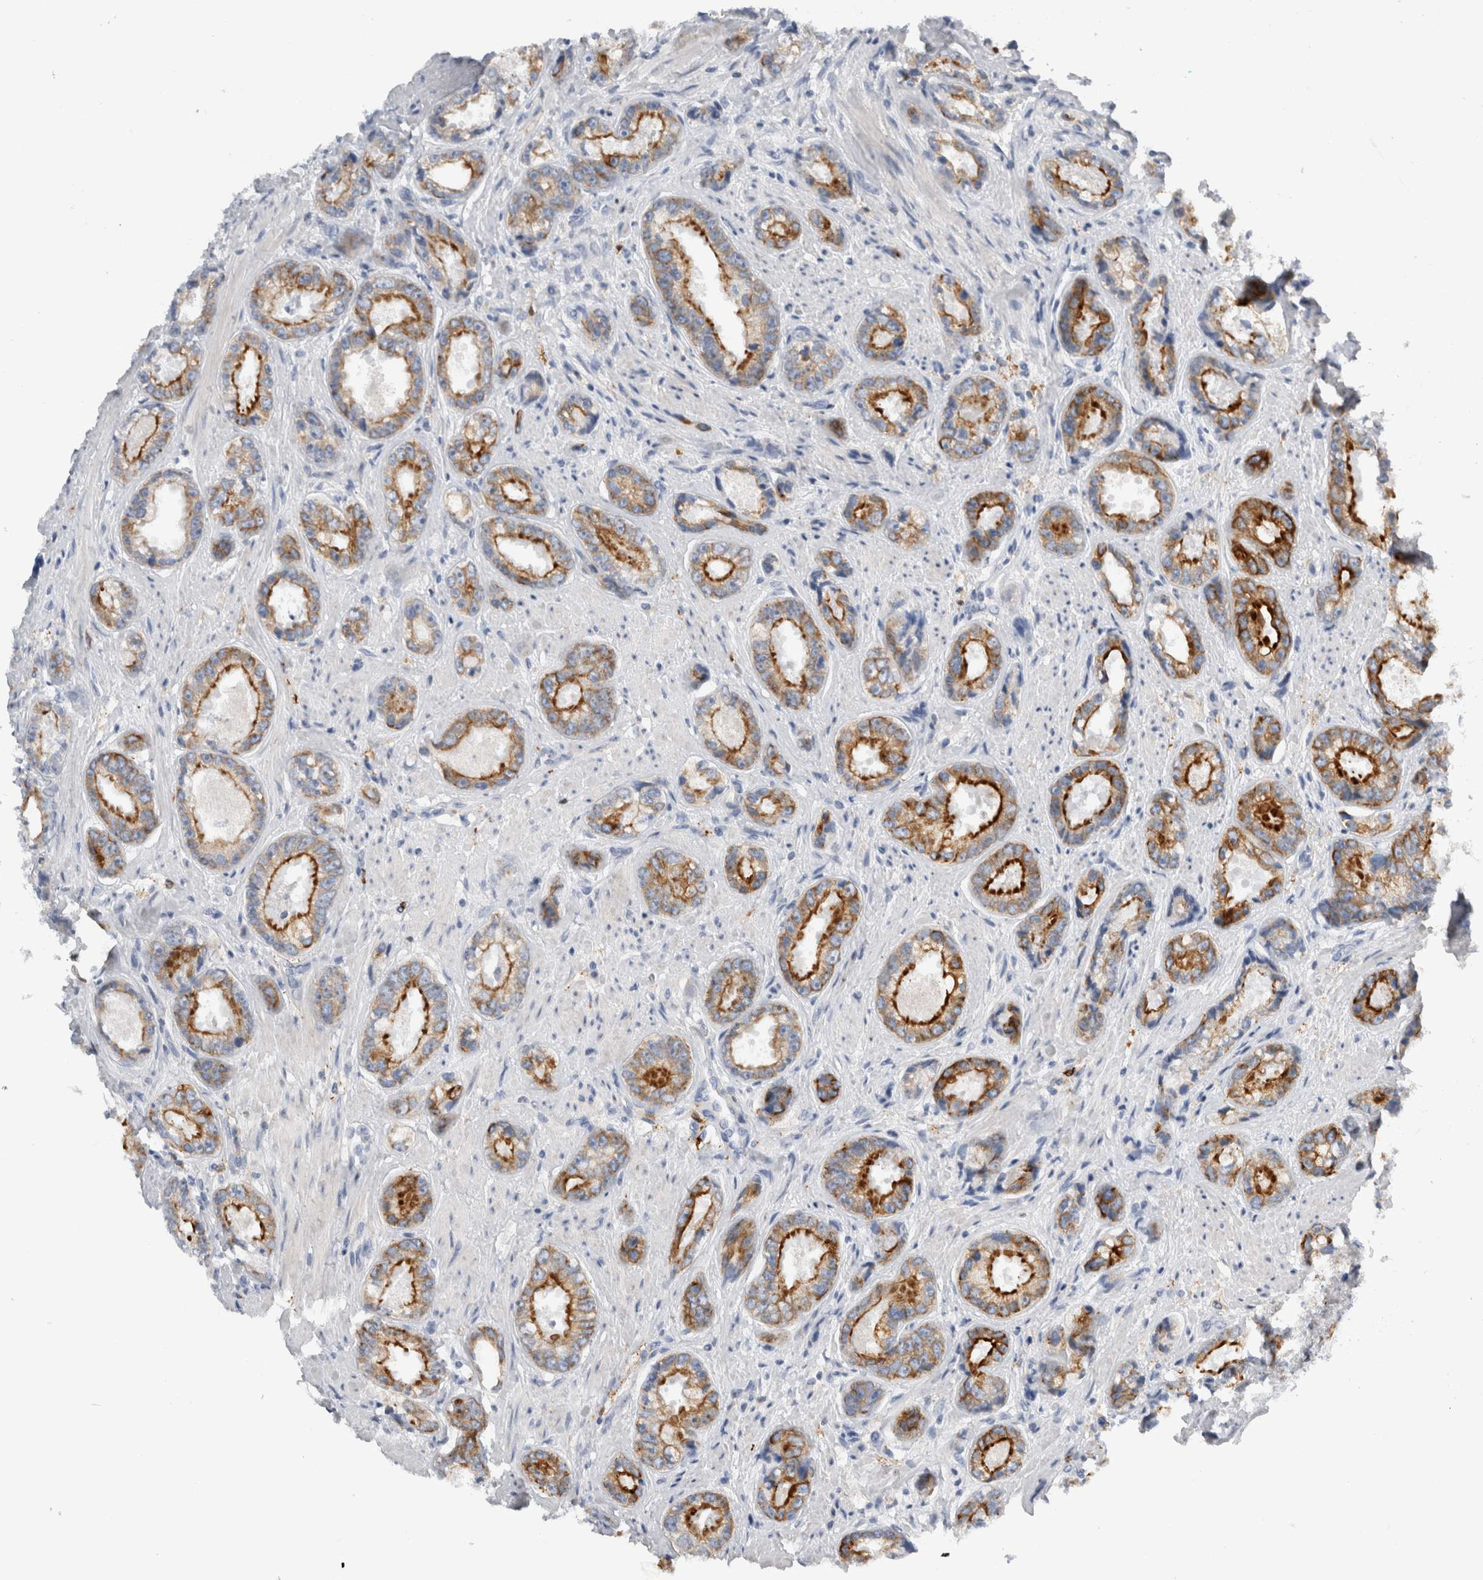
{"staining": {"intensity": "strong", "quantity": ">75%", "location": "cytoplasmic/membranous"}, "tissue": "prostate cancer", "cell_type": "Tumor cells", "image_type": "cancer", "snomed": [{"axis": "morphology", "description": "Adenocarcinoma, High grade"}, {"axis": "topography", "description": "Prostate"}], "caption": "Brown immunohistochemical staining in prostate adenocarcinoma (high-grade) demonstrates strong cytoplasmic/membranous staining in approximately >75% of tumor cells.", "gene": "SLC20A2", "patient": {"sex": "male", "age": 61}}